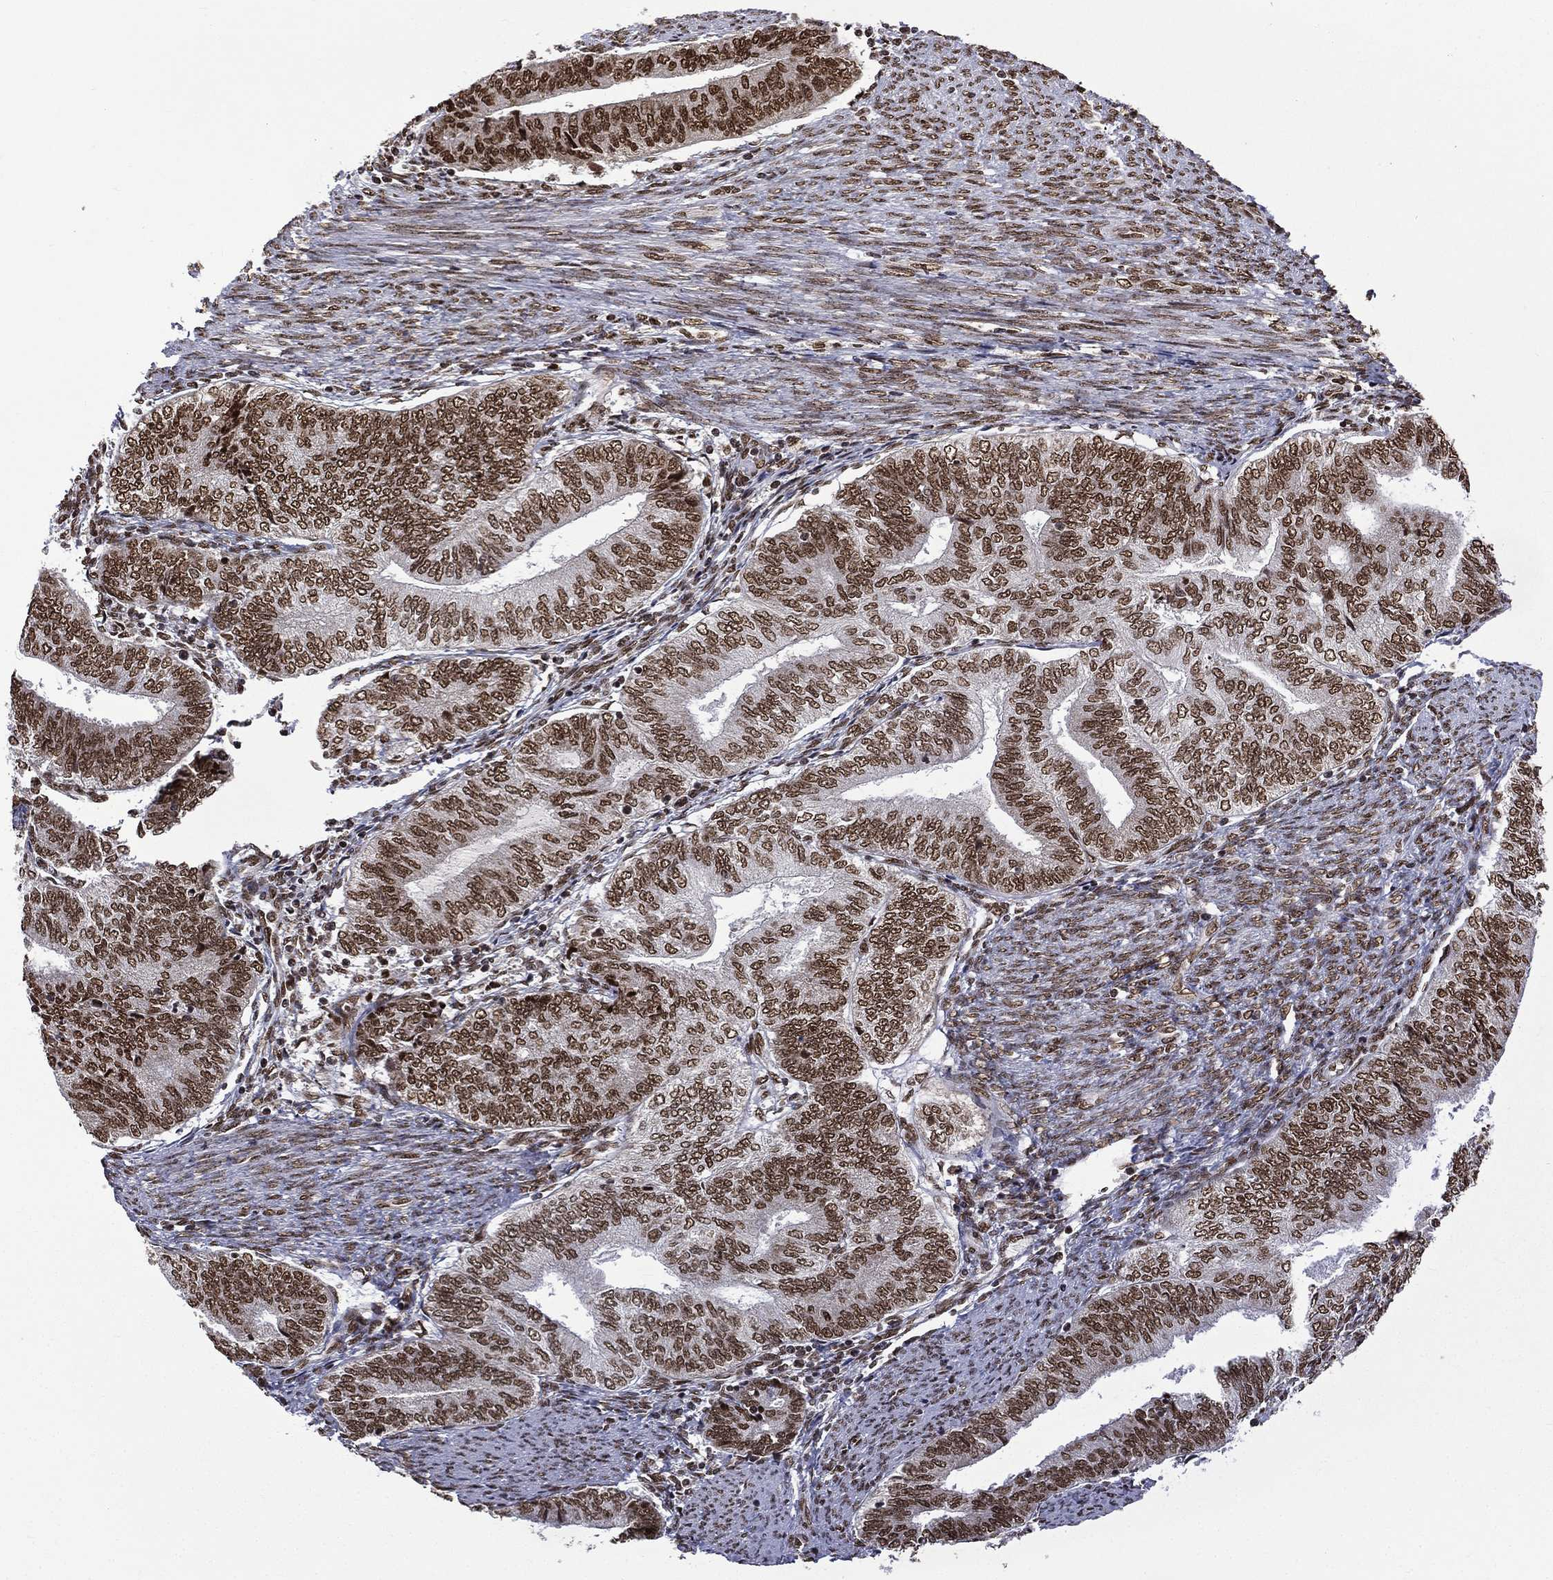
{"staining": {"intensity": "strong", "quantity": ">75%", "location": "nuclear"}, "tissue": "endometrial cancer", "cell_type": "Tumor cells", "image_type": "cancer", "snomed": [{"axis": "morphology", "description": "Adenocarcinoma, NOS"}, {"axis": "topography", "description": "Endometrium"}], "caption": "Immunohistochemical staining of human endometrial cancer reveals high levels of strong nuclear protein positivity in about >75% of tumor cells.", "gene": "C5orf24", "patient": {"sex": "female", "age": 65}}